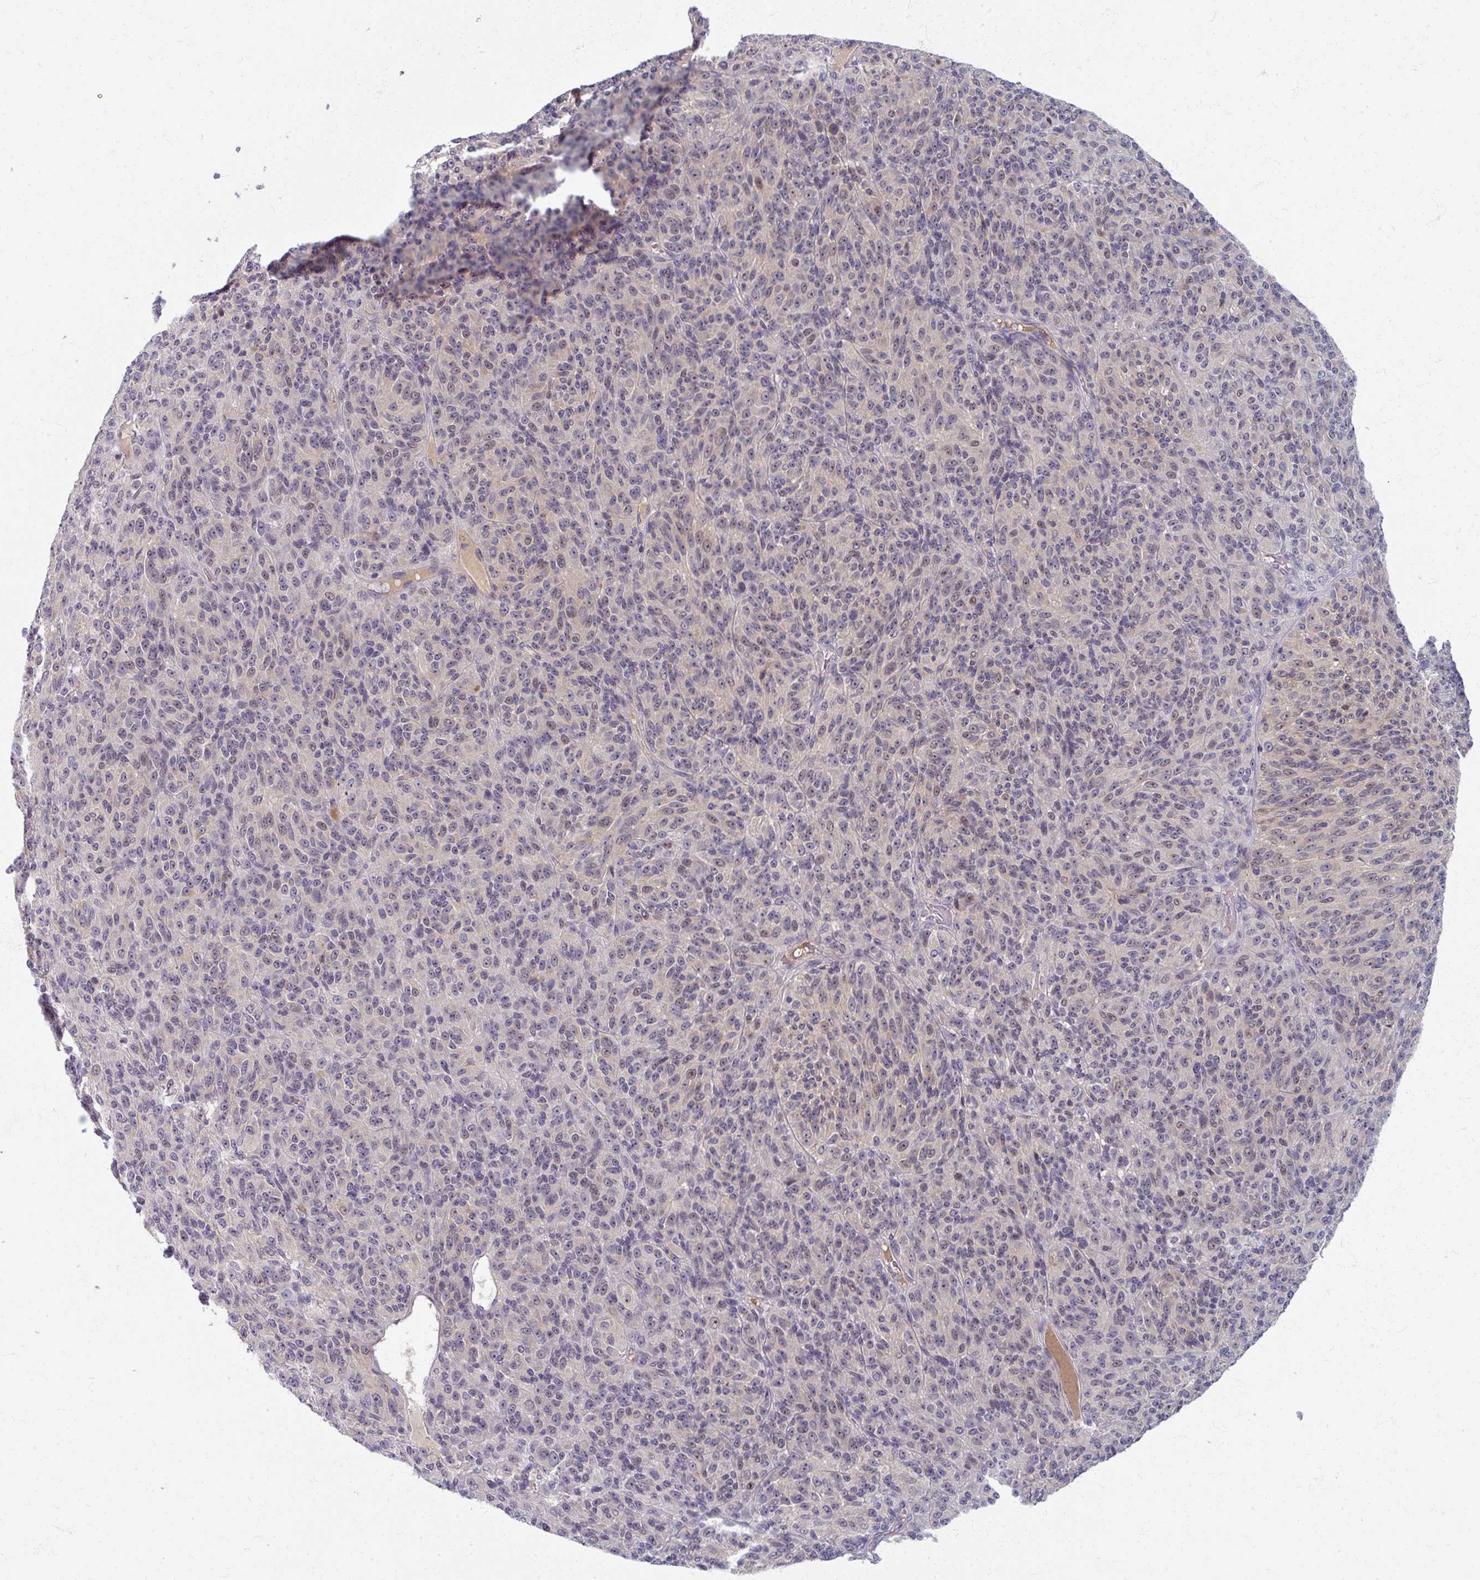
{"staining": {"intensity": "weak", "quantity": "<25%", "location": "cytoplasmic/membranous,nuclear"}, "tissue": "melanoma", "cell_type": "Tumor cells", "image_type": "cancer", "snomed": [{"axis": "morphology", "description": "Malignant melanoma, Metastatic site"}, {"axis": "topography", "description": "Brain"}], "caption": "There is no significant staining in tumor cells of malignant melanoma (metastatic site). (DAB (3,3'-diaminobenzidine) immunohistochemistry with hematoxylin counter stain).", "gene": "TTLL7", "patient": {"sex": "female", "age": 56}}